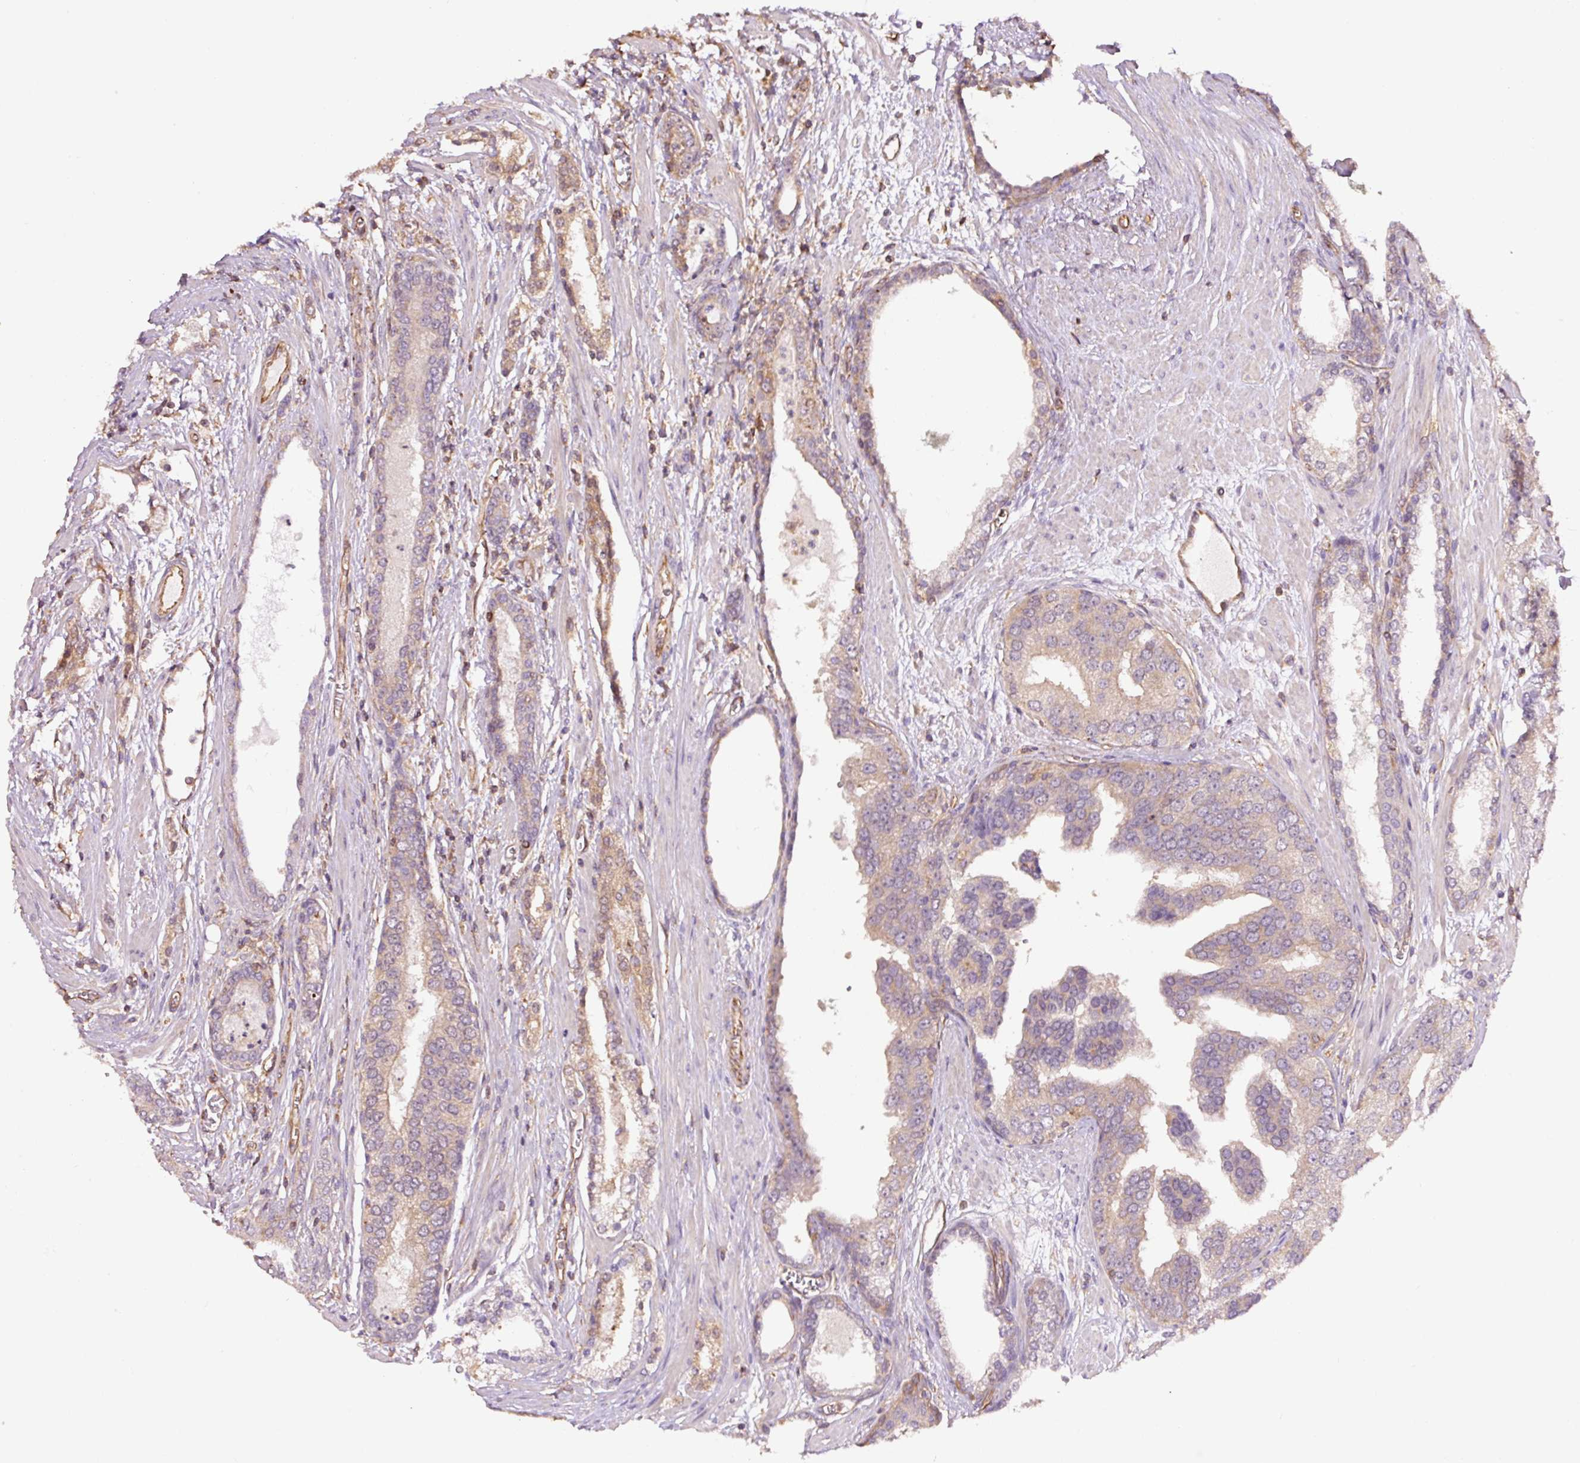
{"staining": {"intensity": "weak", "quantity": ">75%", "location": "cytoplasmic/membranous"}, "tissue": "prostate cancer", "cell_type": "Tumor cells", "image_type": "cancer", "snomed": [{"axis": "morphology", "description": "Adenocarcinoma, High grade"}, {"axis": "topography", "description": "Prostate"}], "caption": "A low amount of weak cytoplasmic/membranous staining is present in approximately >75% of tumor cells in prostate cancer tissue. (DAB (3,3'-diaminobenzidine) IHC, brown staining for protein, blue staining for nuclei).", "gene": "PCK2", "patient": {"sex": "male", "age": 71}}